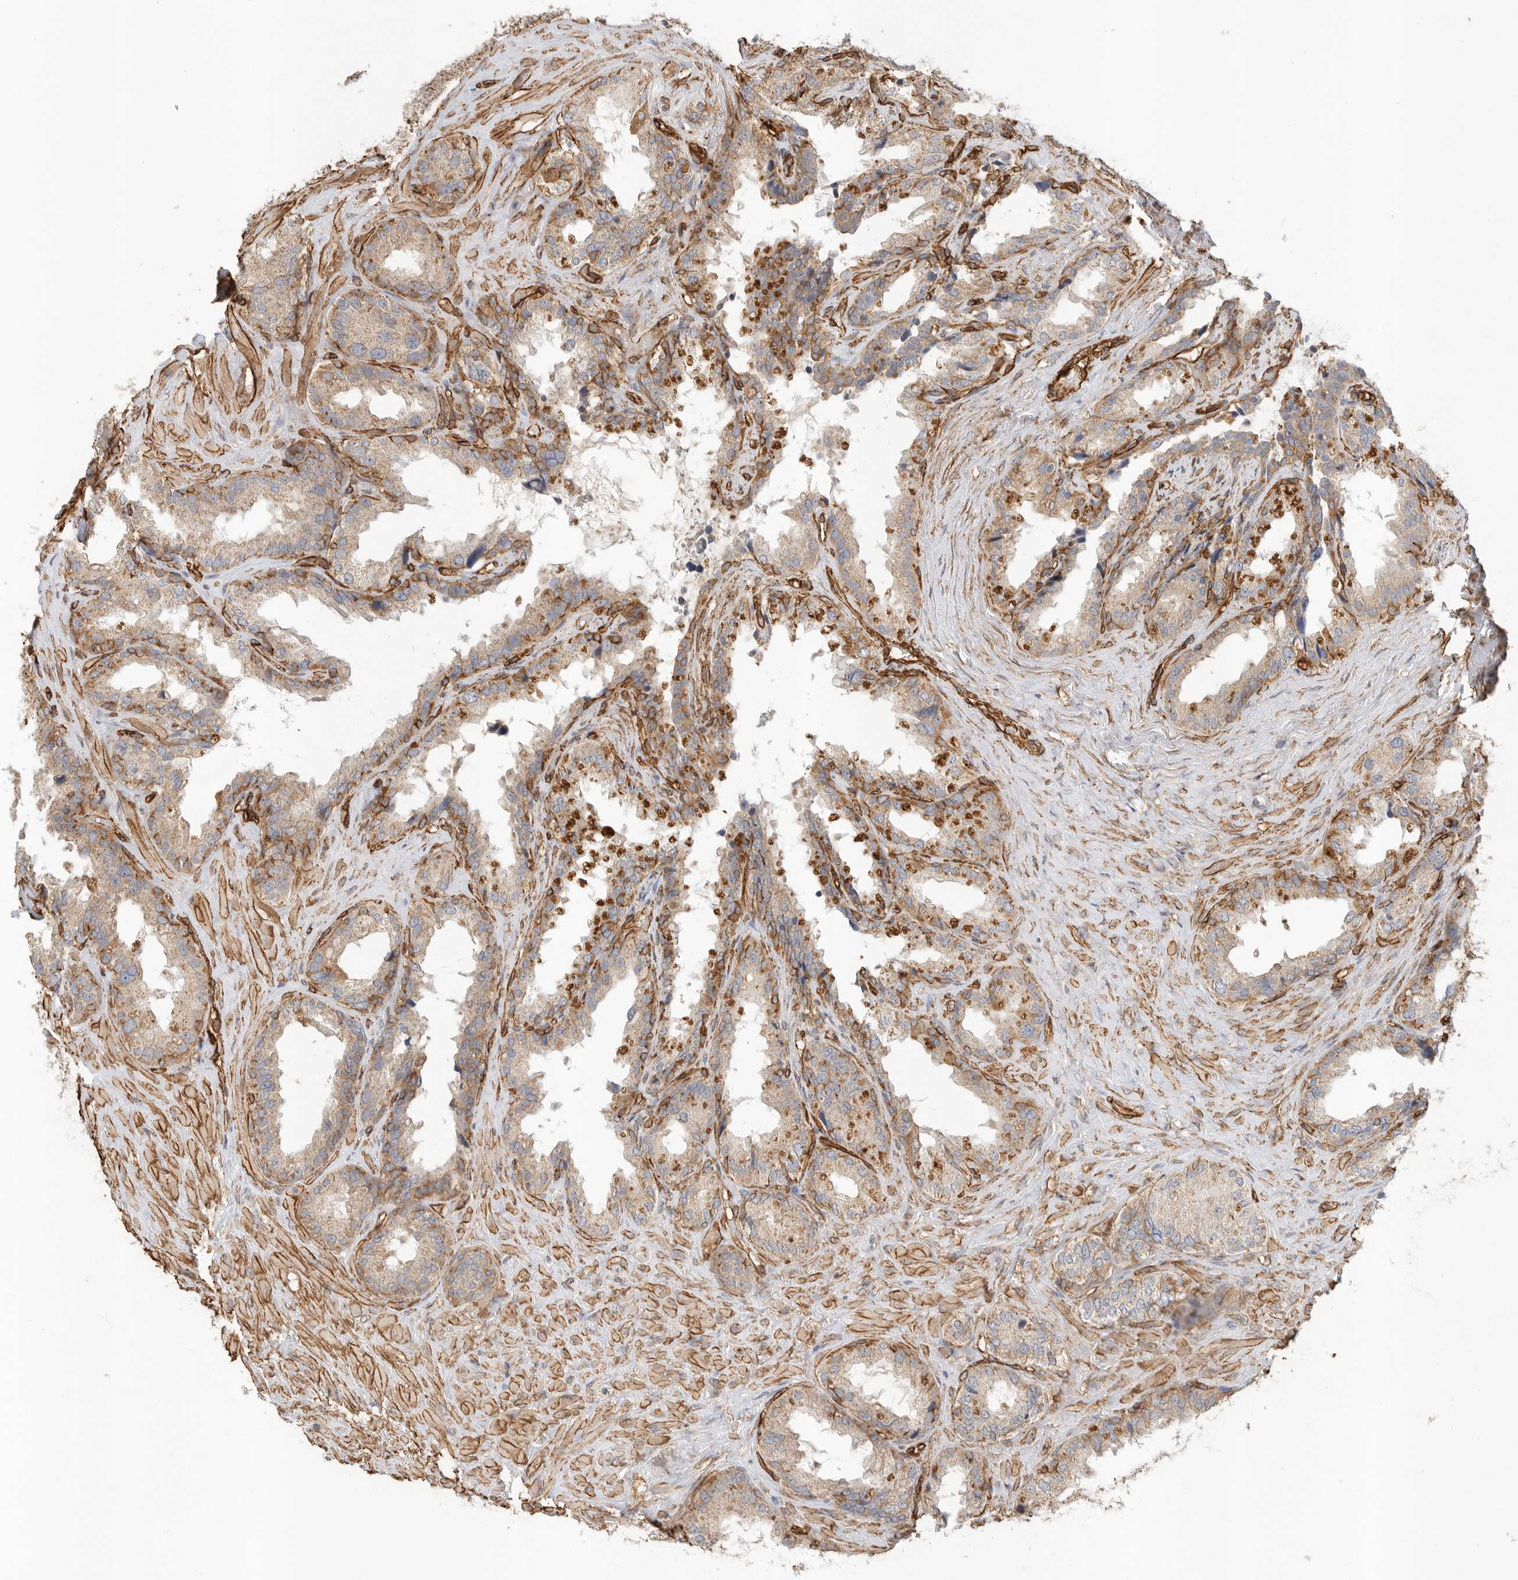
{"staining": {"intensity": "moderate", "quantity": "25%-75%", "location": "cytoplasmic/membranous"}, "tissue": "seminal vesicle", "cell_type": "Glandular cells", "image_type": "normal", "snomed": [{"axis": "morphology", "description": "Normal tissue, NOS"}, {"axis": "topography", "description": "Seminal veicle"}], "caption": "A medium amount of moderate cytoplasmic/membranous expression is present in about 25%-75% of glandular cells in normal seminal vesicle. (IHC, brightfield microscopy, high magnification).", "gene": "JMJD4", "patient": {"sex": "male", "age": 80}}